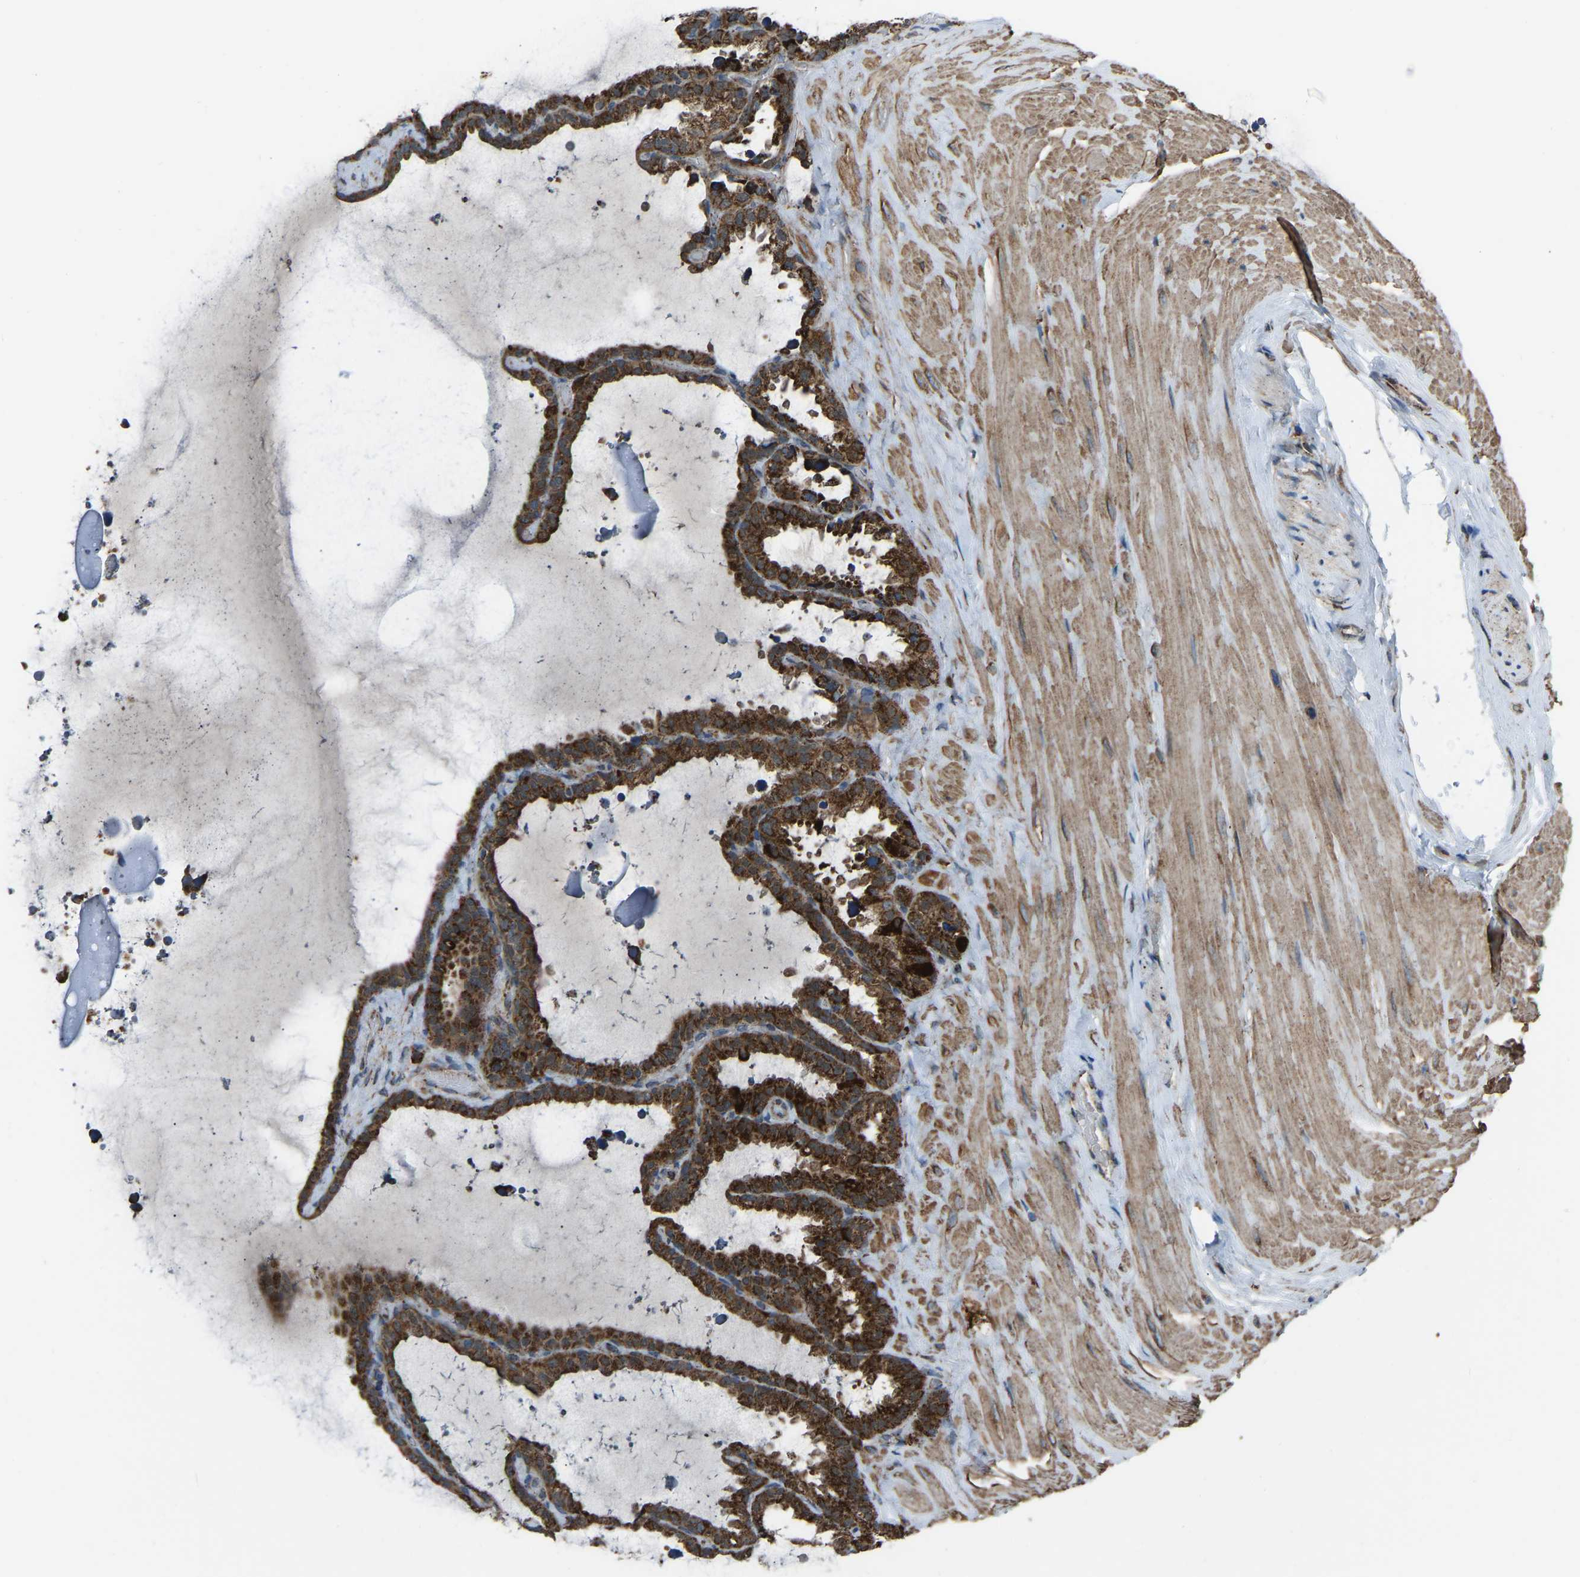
{"staining": {"intensity": "strong", "quantity": ">75%", "location": "cytoplasmic/membranous"}, "tissue": "seminal vesicle", "cell_type": "Glandular cells", "image_type": "normal", "snomed": [{"axis": "morphology", "description": "Normal tissue, NOS"}, {"axis": "topography", "description": "Seminal veicle"}], "caption": "Protein expression analysis of benign human seminal vesicle reveals strong cytoplasmic/membranous expression in about >75% of glandular cells.", "gene": "AKR1A1", "patient": {"sex": "male", "age": 46}}